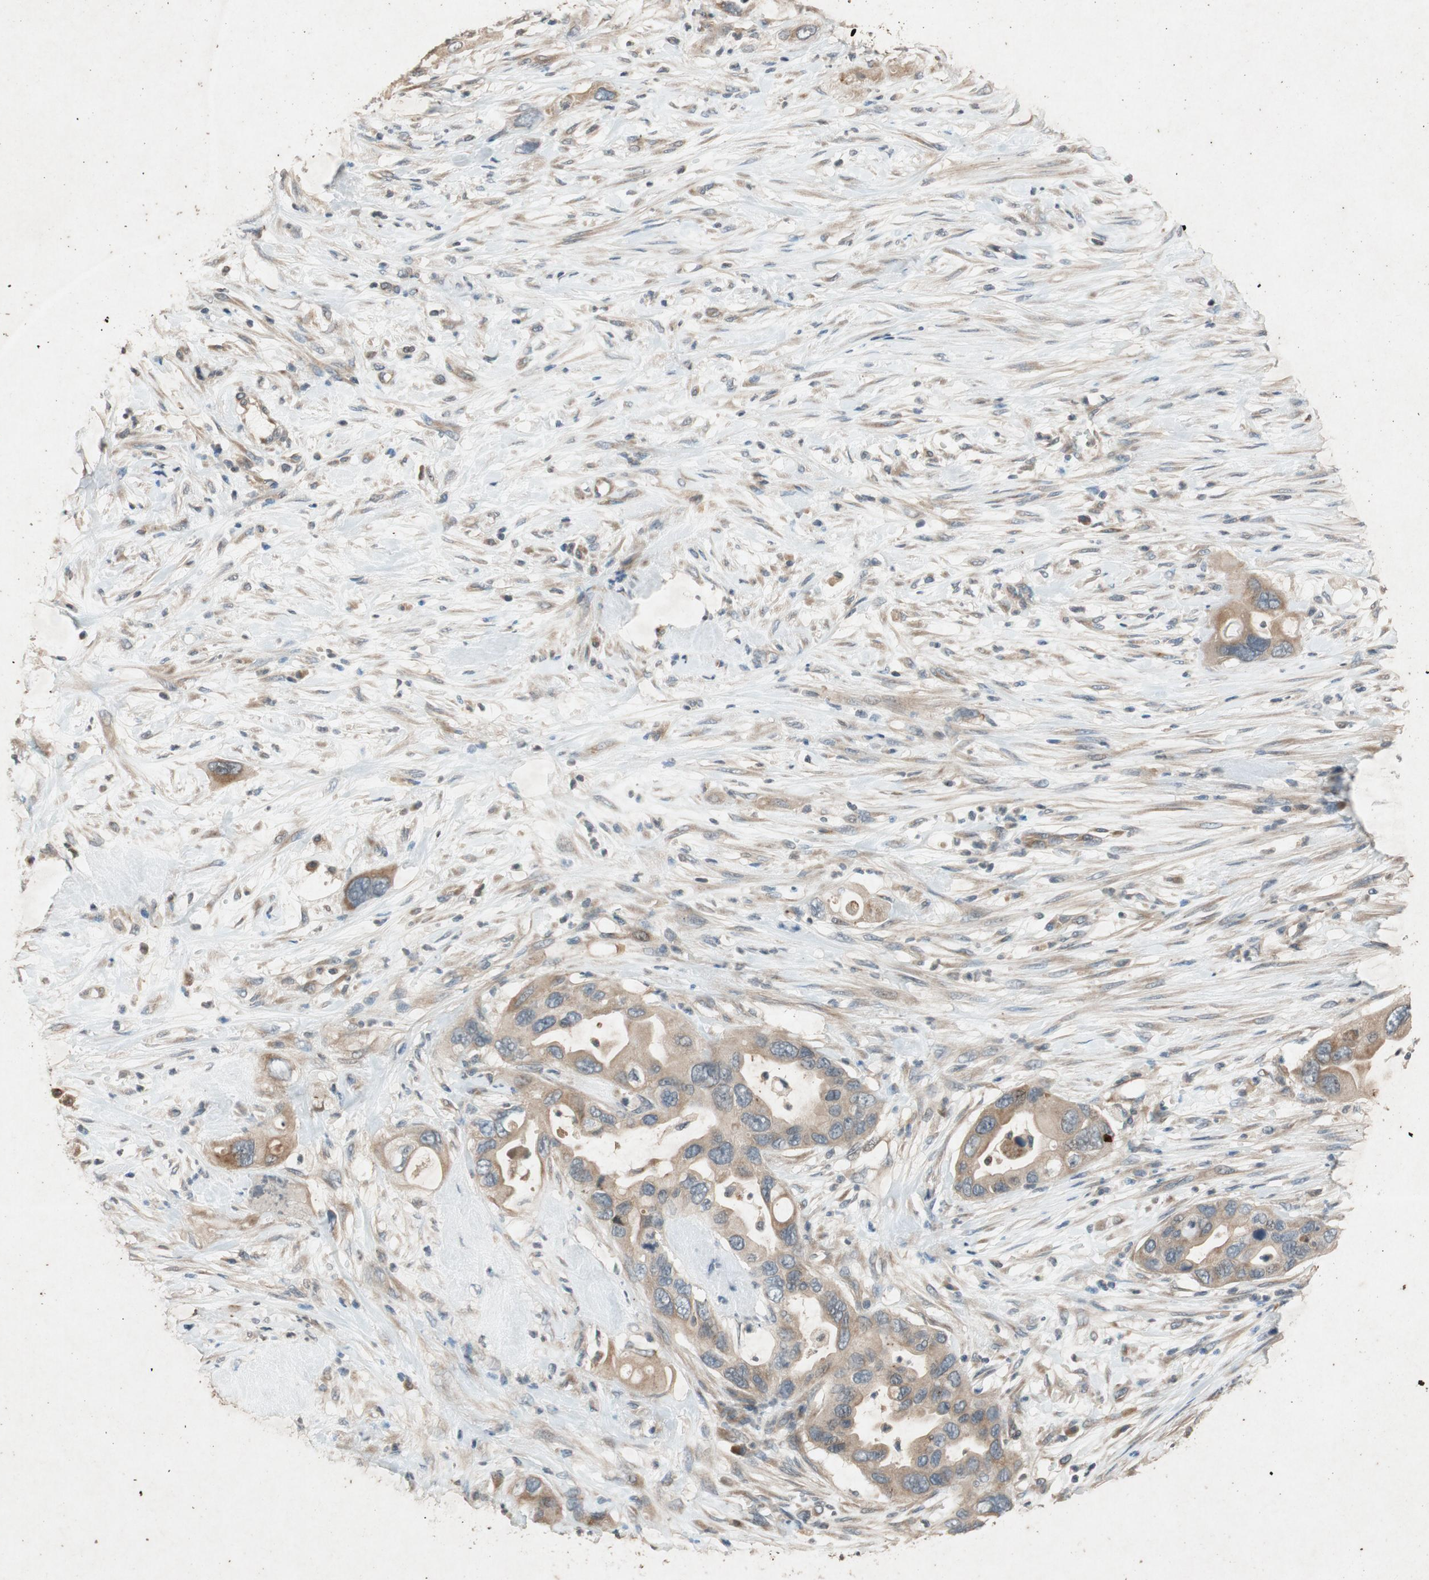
{"staining": {"intensity": "moderate", "quantity": ">75%", "location": "cytoplasmic/membranous"}, "tissue": "pancreatic cancer", "cell_type": "Tumor cells", "image_type": "cancer", "snomed": [{"axis": "morphology", "description": "Adenocarcinoma, NOS"}, {"axis": "topography", "description": "Pancreas"}], "caption": "IHC (DAB (3,3'-diaminobenzidine)) staining of human pancreatic cancer displays moderate cytoplasmic/membranous protein staining in about >75% of tumor cells. Nuclei are stained in blue.", "gene": "ATP2C1", "patient": {"sex": "female", "age": 71}}